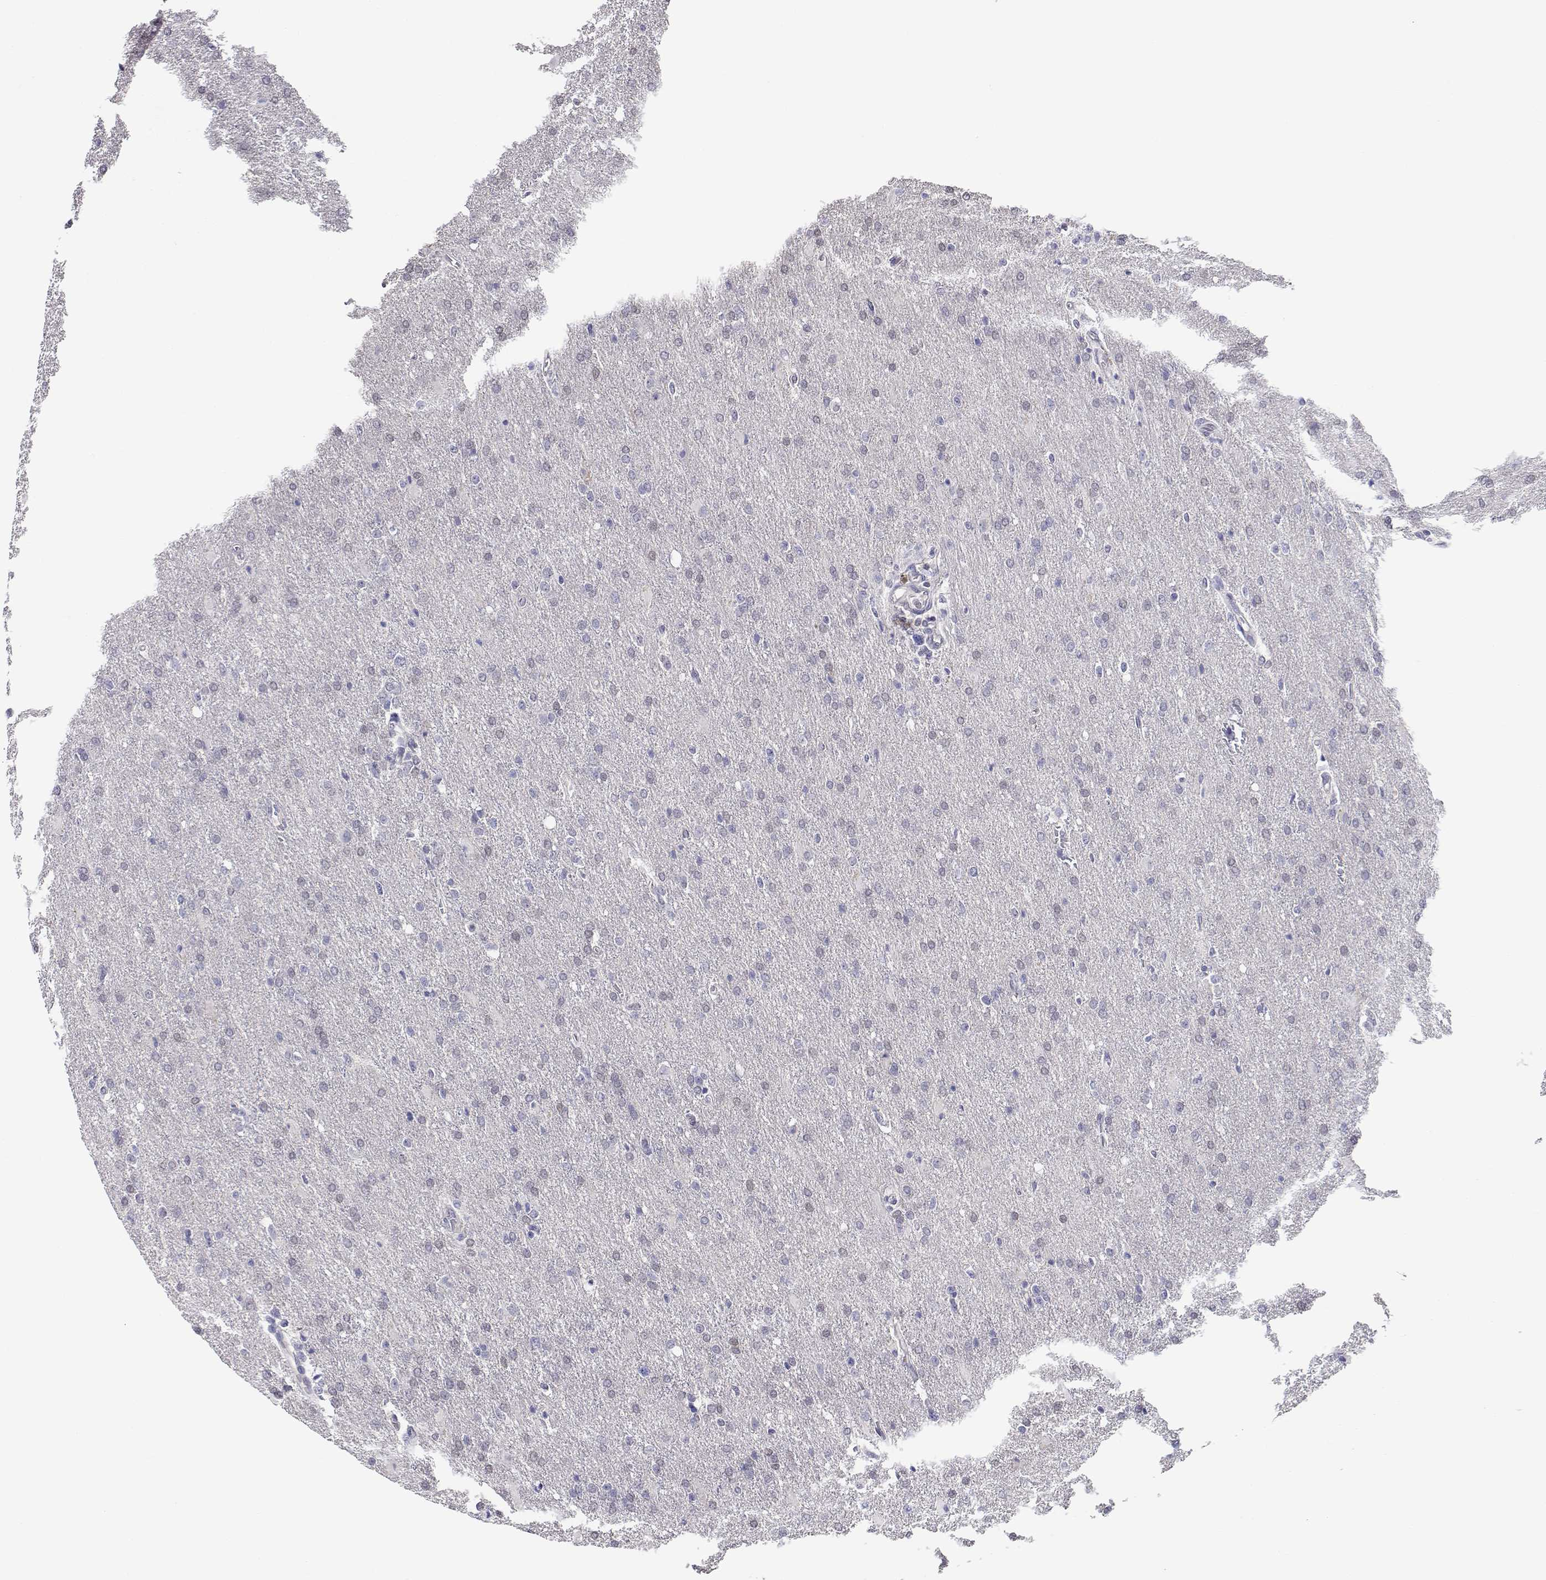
{"staining": {"intensity": "negative", "quantity": "none", "location": "none"}, "tissue": "glioma", "cell_type": "Tumor cells", "image_type": "cancer", "snomed": [{"axis": "morphology", "description": "Glioma, malignant, High grade"}, {"axis": "topography", "description": "Brain"}], "caption": "Immunohistochemistry micrograph of neoplastic tissue: malignant glioma (high-grade) stained with DAB (3,3'-diaminobenzidine) displays no significant protein expression in tumor cells.", "gene": "ADA", "patient": {"sex": "male", "age": 68}}